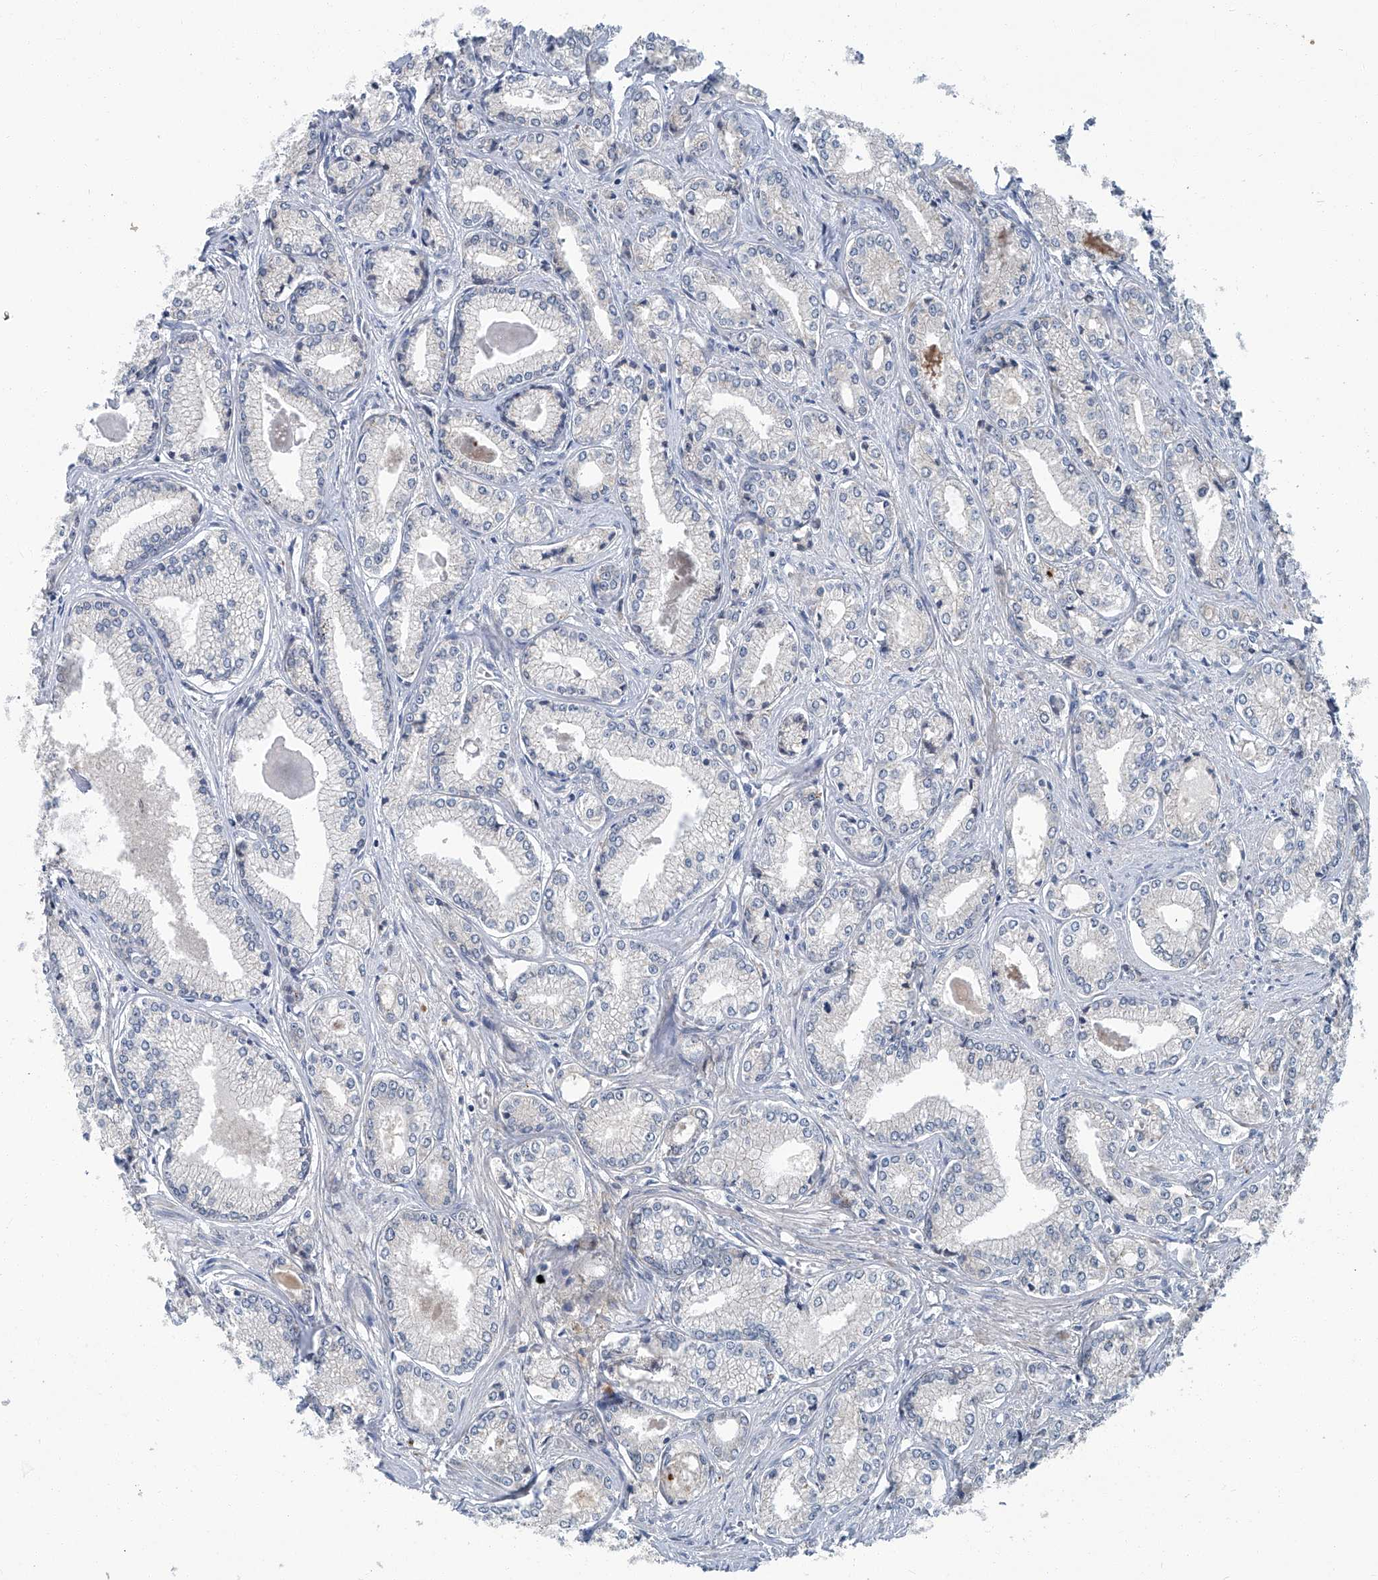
{"staining": {"intensity": "negative", "quantity": "none", "location": "none"}, "tissue": "prostate cancer", "cell_type": "Tumor cells", "image_type": "cancer", "snomed": [{"axis": "morphology", "description": "Adenocarcinoma, Low grade"}, {"axis": "topography", "description": "Prostate"}], "caption": "Protein analysis of adenocarcinoma (low-grade) (prostate) exhibits no significant positivity in tumor cells. The staining is performed using DAB (3,3'-diaminobenzidine) brown chromogen with nuclei counter-stained in using hematoxylin.", "gene": "AKNAD1", "patient": {"sex": "male", "age": 60}}